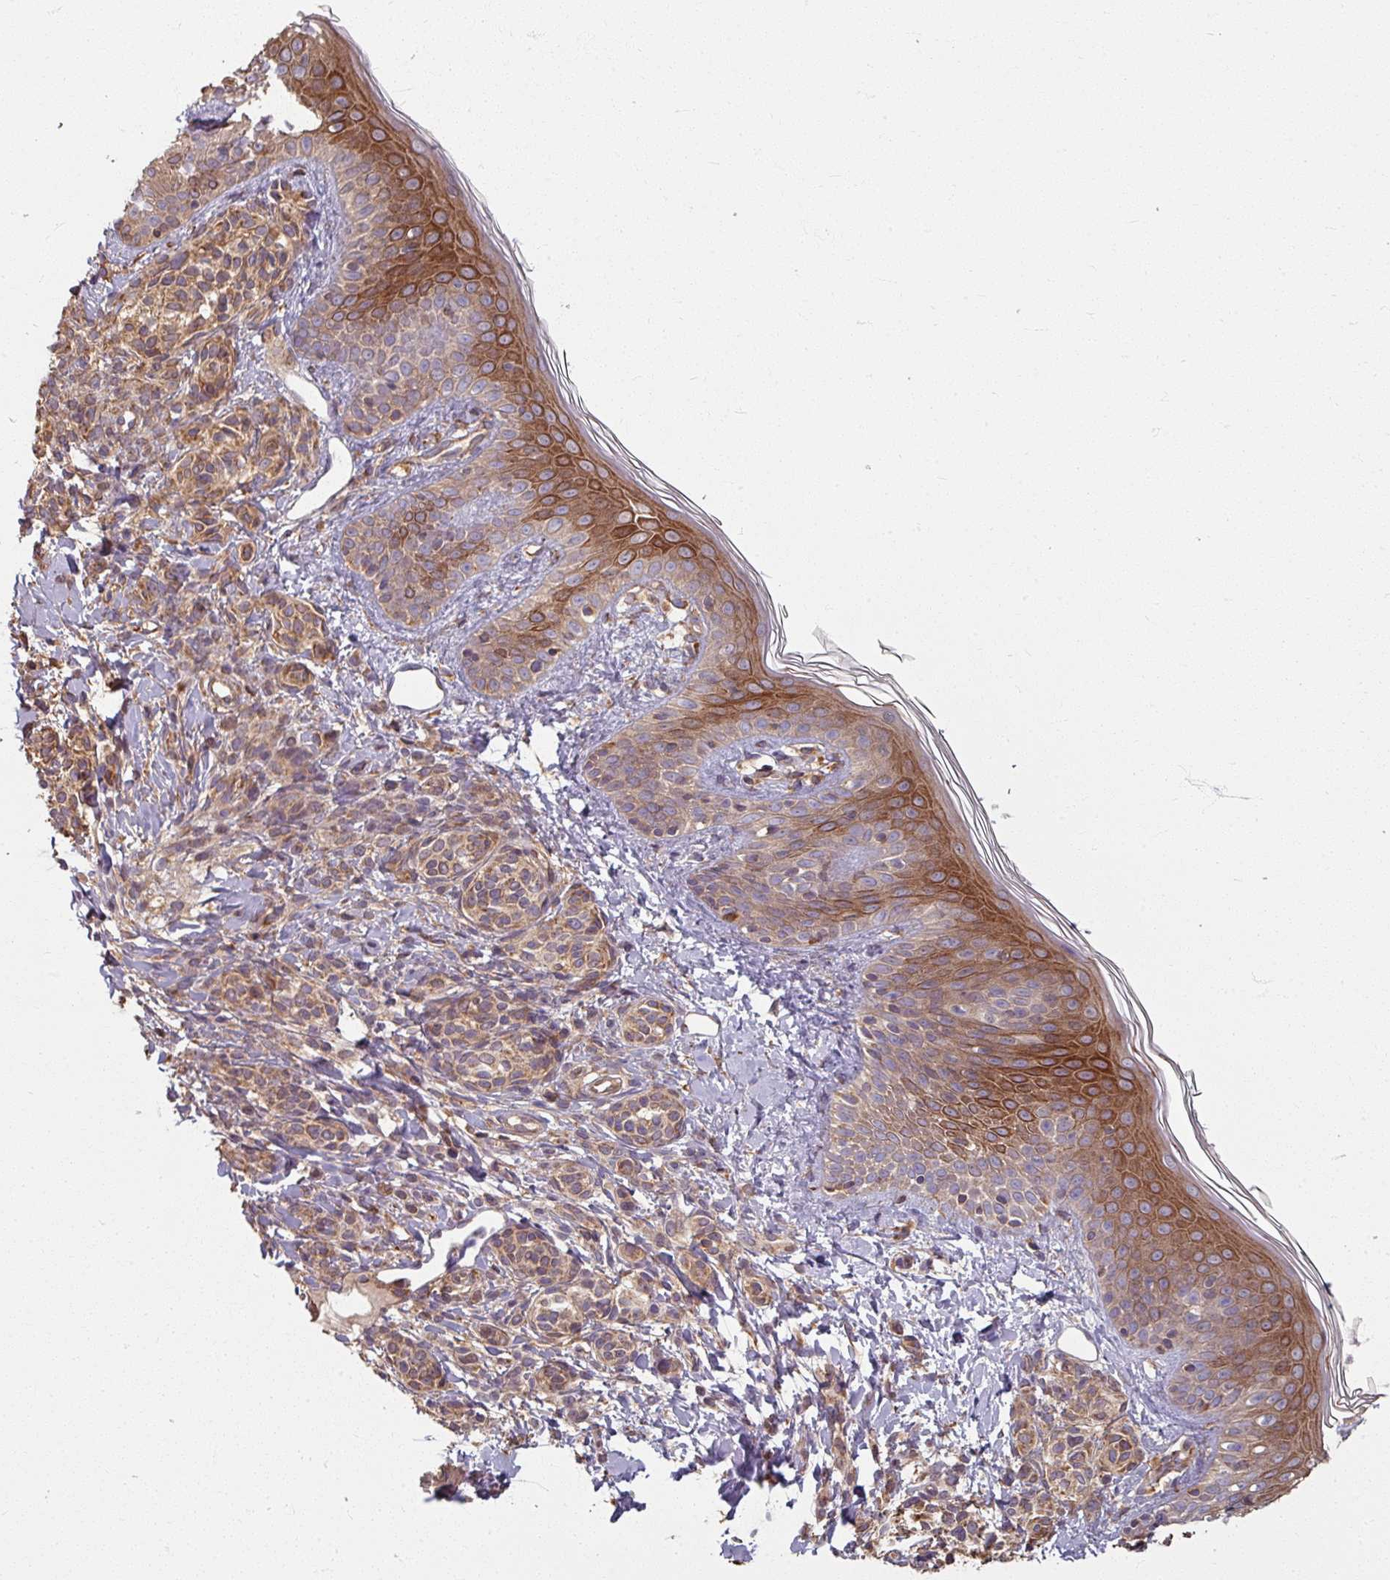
{"staining": {"intensity": "moderate", "quantity": ">75%", "location": "cytoplasmic/membranous"}, "tissue": "skin", "cell_type": "Fibroblasts", "image_type": "normal", "snomed": [{"axis": "morphology", "description": "Normal tissue, NOS"}, {"axis": "topography", "description": "Skin"}], "caption": "Fibroblasts display medium levels of moderate cytoplasmic/membranous expression in approximately >75% of cells in benign human skin.", "gene": "CCDC68", "patient": {"sex": "male", "age": 16}}